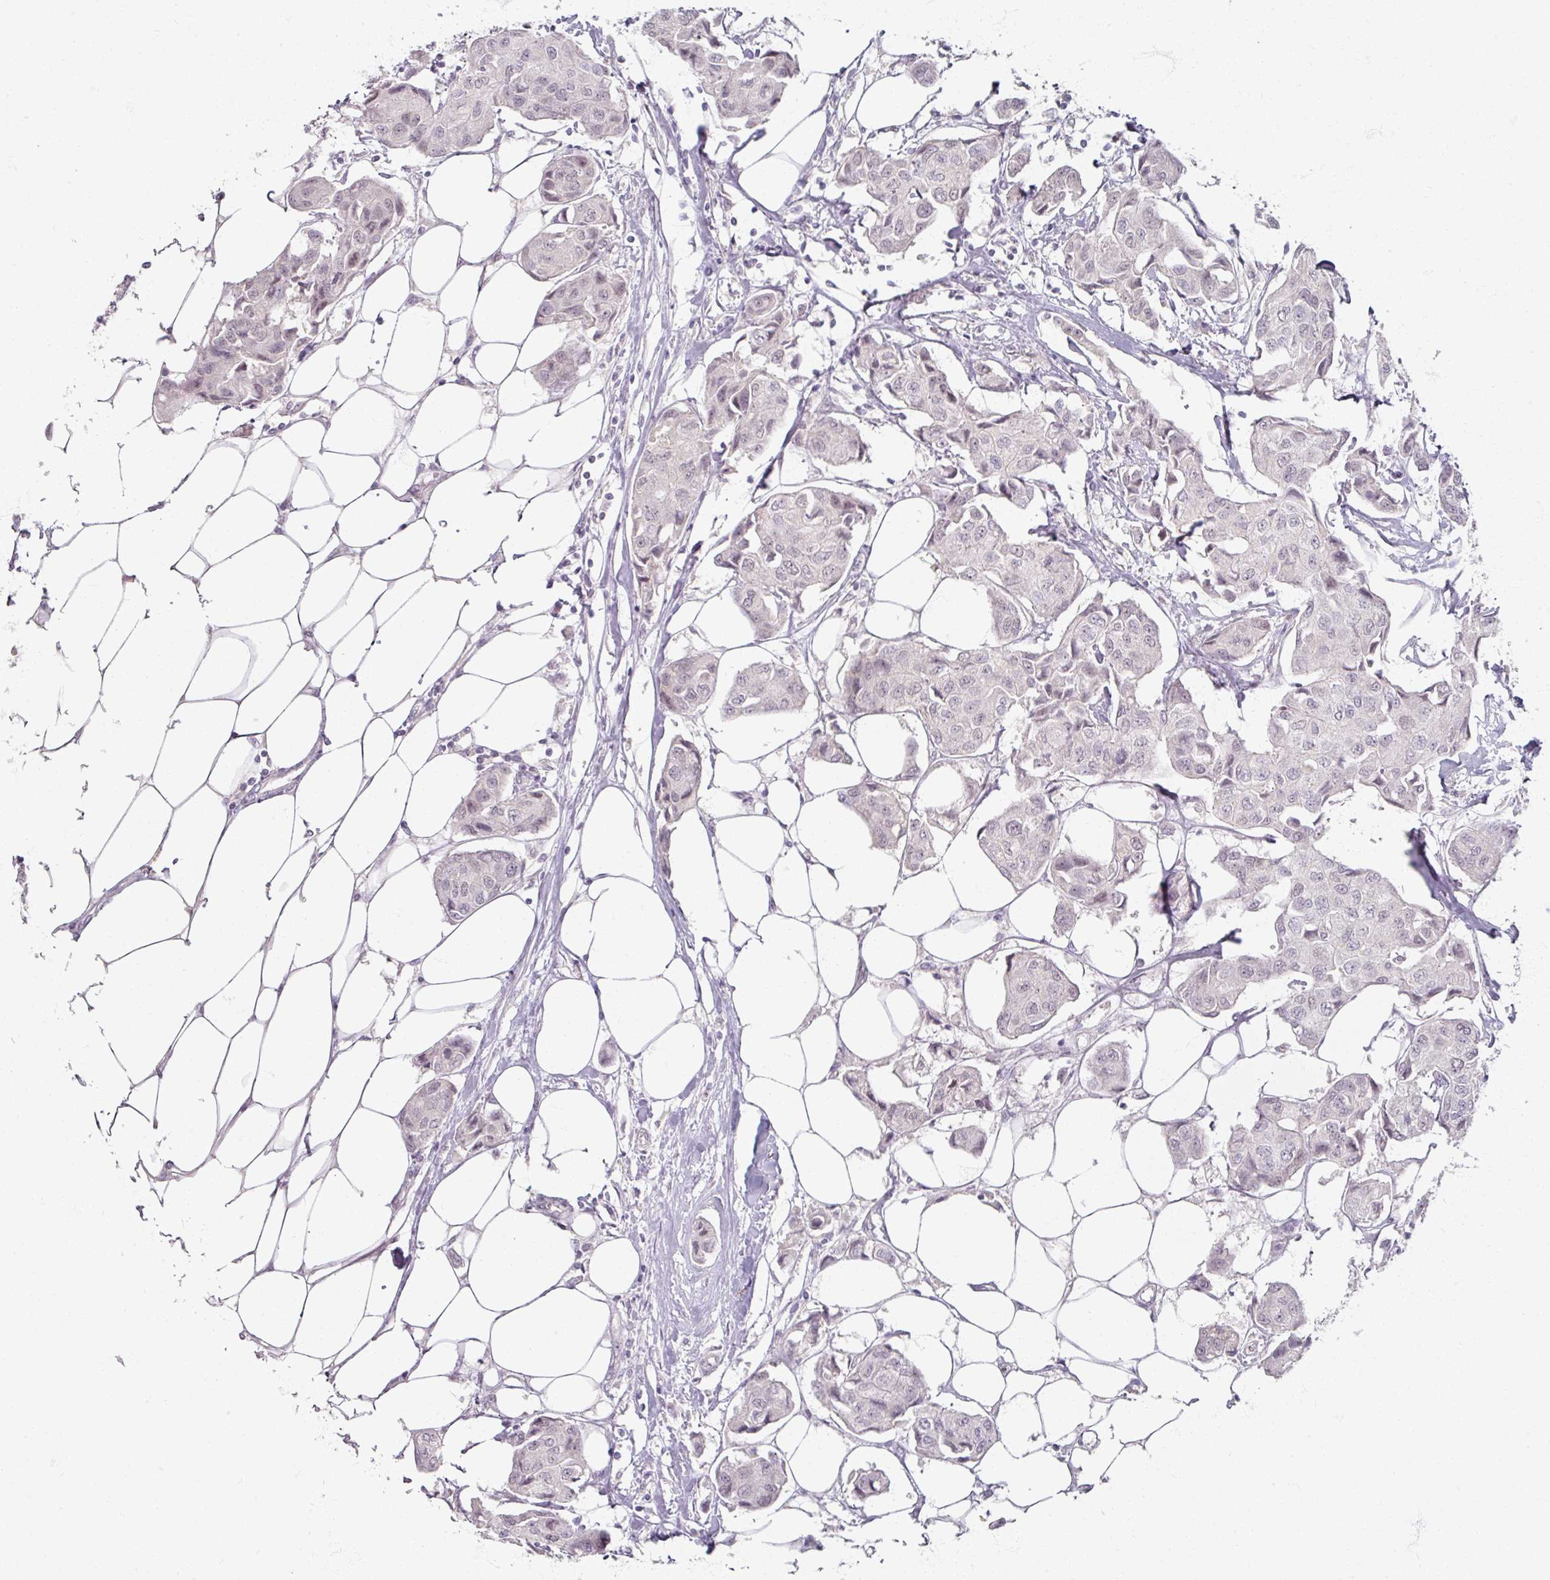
{"staining": {"intensity": "negative", "quantity": "none", "location": "none"}, "tissue": "breast cancer", "cell_type": "Tumor cells", "image_type": "cancer", "snomed": [{"axis": "morphology", "description": "Duct carcinoma"}, {"axis": "topography", "description": "Breast"}, {"axis": "topography", "description": "Lymph node"}], "caption": "High magnification brightfield microscopy of invasive ductal carcinoma (breast) stained with DAB (3,3'-diaminobenzidine) (brown) and counterstained with hematoxylin (blue): tumor cells show no significant positivity.", "gene": "SOX11", "patient": {"sex": "female", "age": 80}}